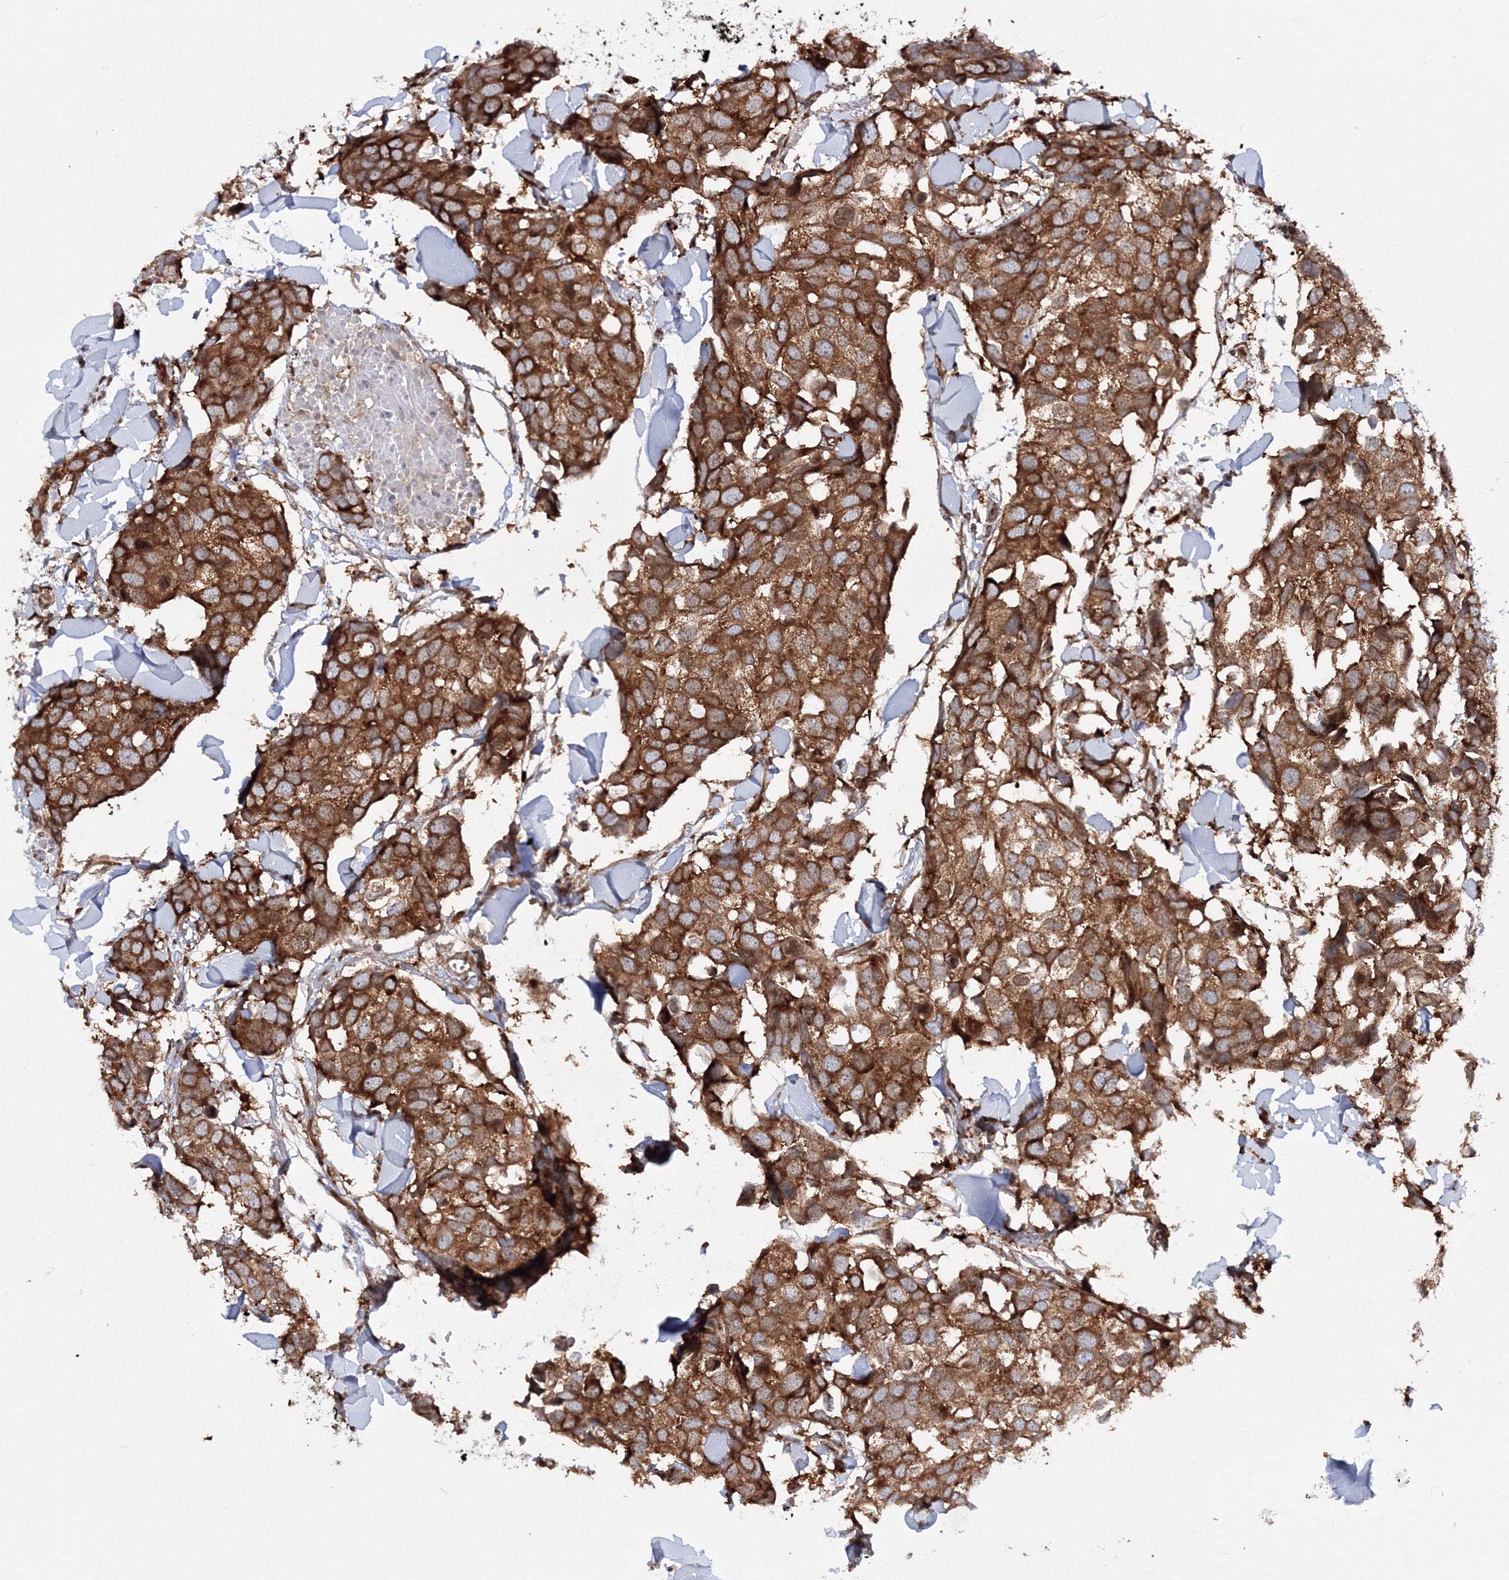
{"staining": {"intensity": "strong", "quantity": ">75%", "location": "cytoplasmic/membranous"}, "tissue": "breast cancer", "cell_type": "Tumor cells", "image_type": "cancer", "snomed": [{"axis": "morphology", "description": "Duct carcinoma"}, {"axis": "topography", "description": "Breast"}], "caption": "Strong cytoplasmic/membranous positivity is identified in approximately >75% of tumor cells in breast infiltrating ductal carcinoma.", "gene": "HARS1", "patient": {"sex": "female", "age": 83}}